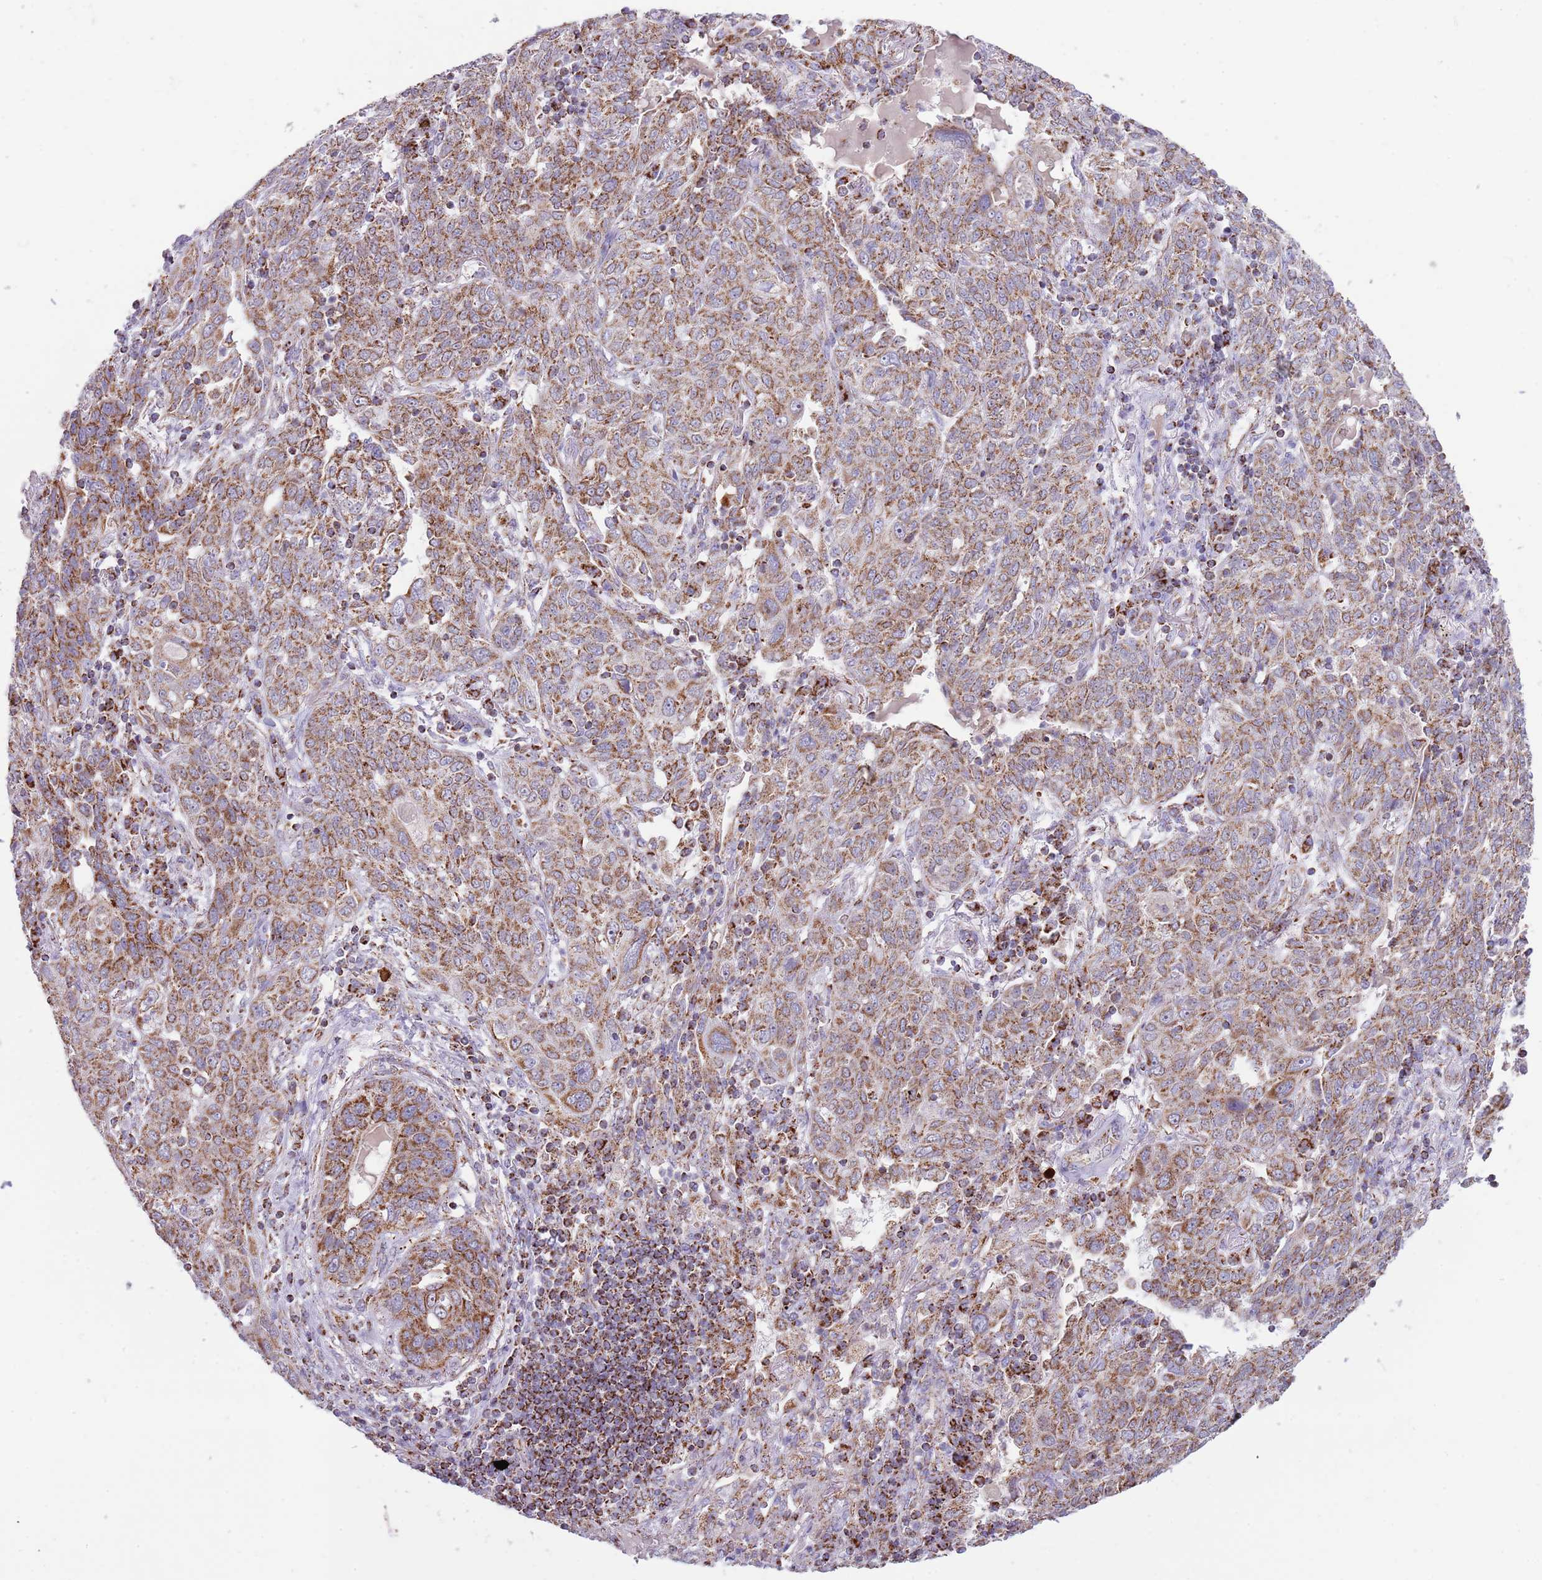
{"staining": {"intensity": "moderate", "quantity": ">75%", "location": "cytoplasmic/membranous"}, "tissue": "lung cancer", "cell_type": "Tumor cells", "image_type": "cancer", "snomed": [{"axis": "morphology", "description": "Squamous cell carcinoma, NOS"}, {"axis": "topography", "description": "Lung"}], "caption": "Tumor cells display medium levels of moderate cytoplasmic/membranous expression in about >75% of cells in lung squamous cell carcinoma. (brown staining indicates protein expression, while blue staining denotes nuclei).", "gene": "LHX6", "patient": {"sex": "female", "age": 70}}